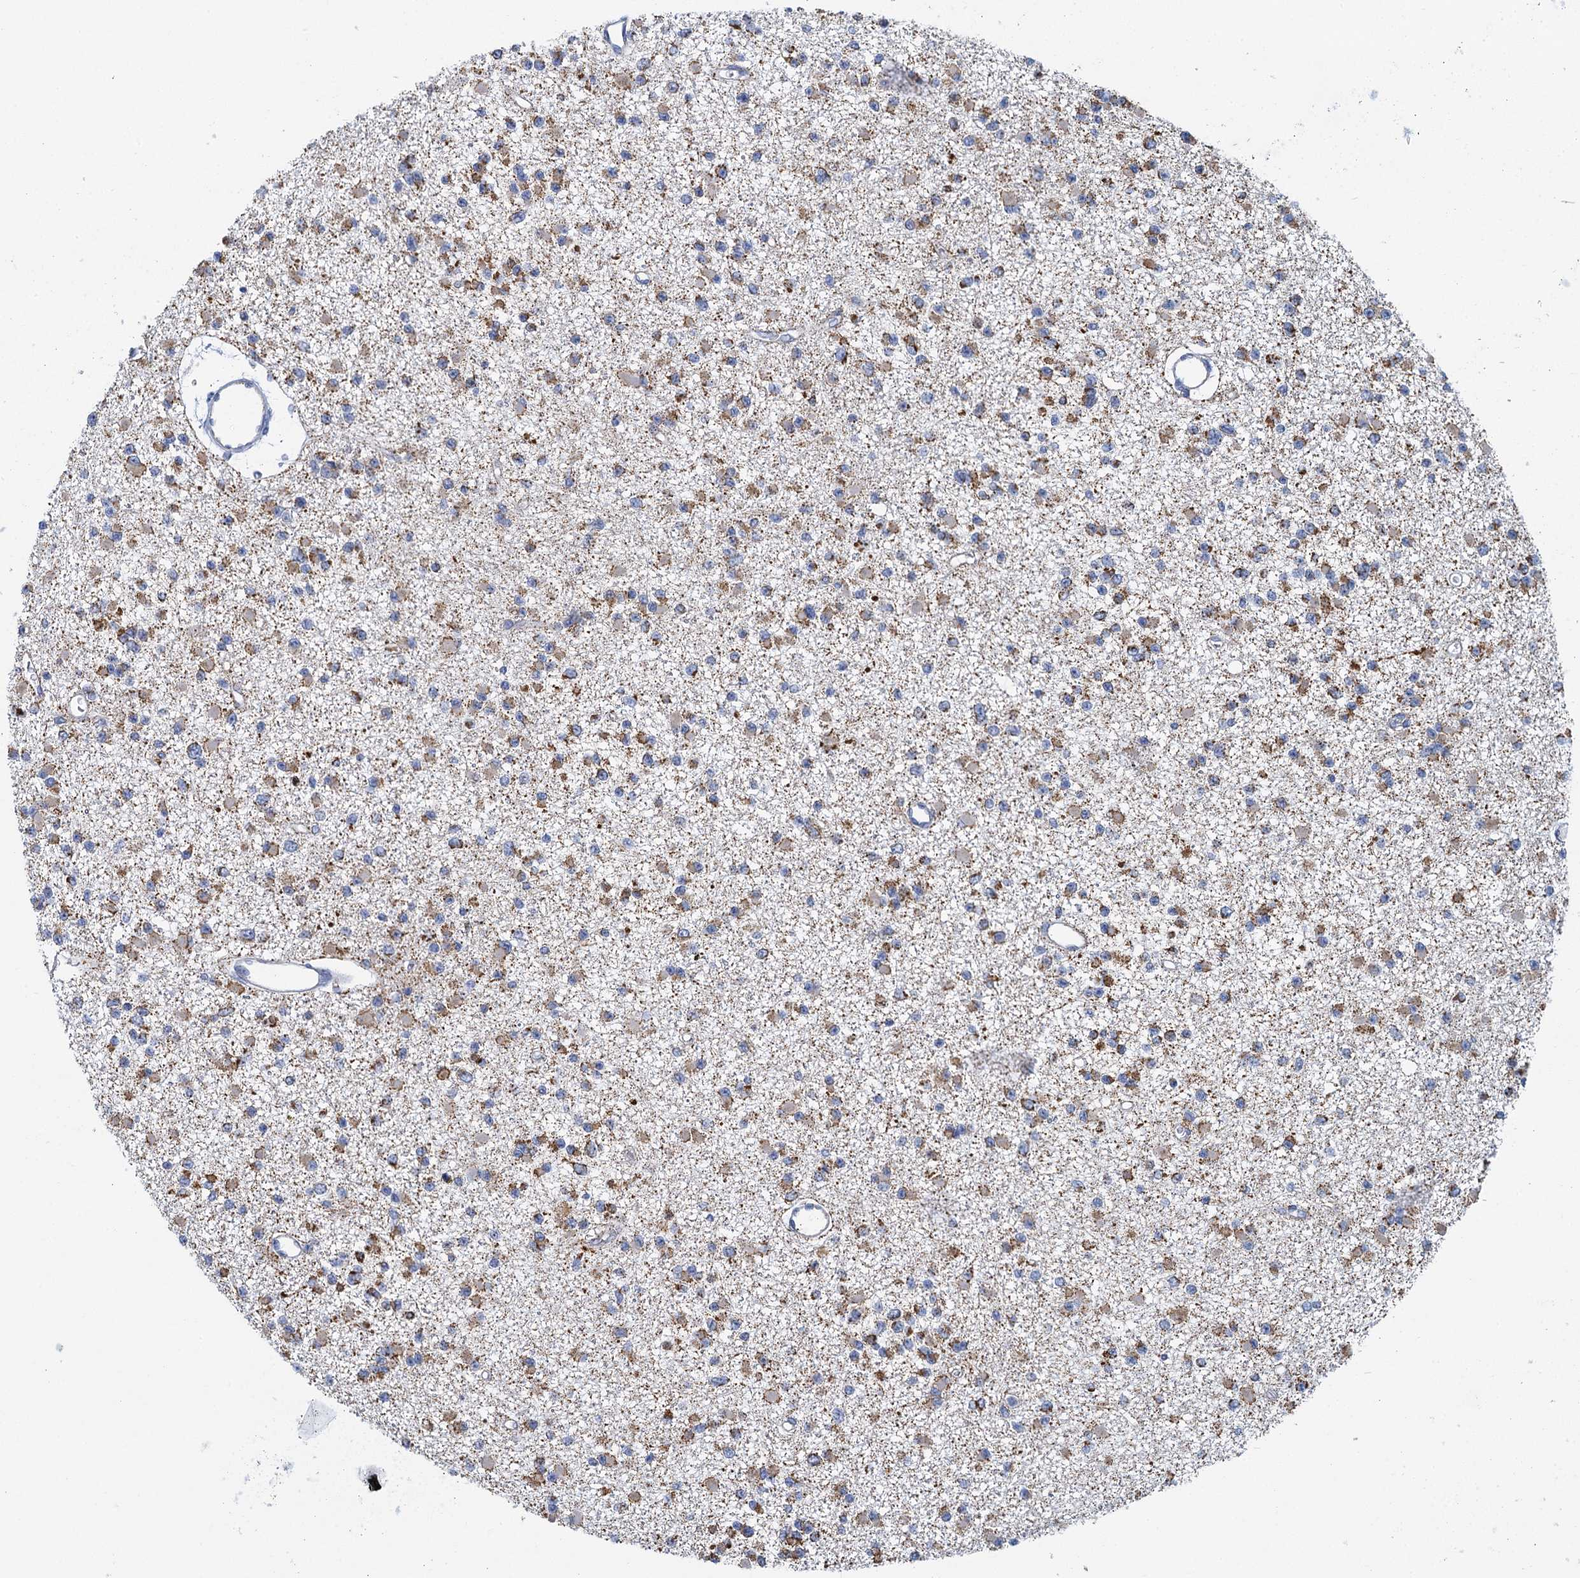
{"staining": {"intensity": "moderate", "quantity": "25%-75%", "location": "cytoplasmic/membranous"}, "tissue": "glioma", "cell_type": "Tumor cells", "image_type": "cancer", "snomed": [{"axis": "morphology", "description": "Glioma, malignant, Low grade"}, {"axis": "topography", "description": "Brain"}], "caption": "Protein expression by IHC demonstrates moderate cytoplasmic/membranous staining in about 25%-75% of tumor cells in malignant glioma (low-grade).", "gene": "CCP110", "patient": {"sex": "female", "age": 22}}